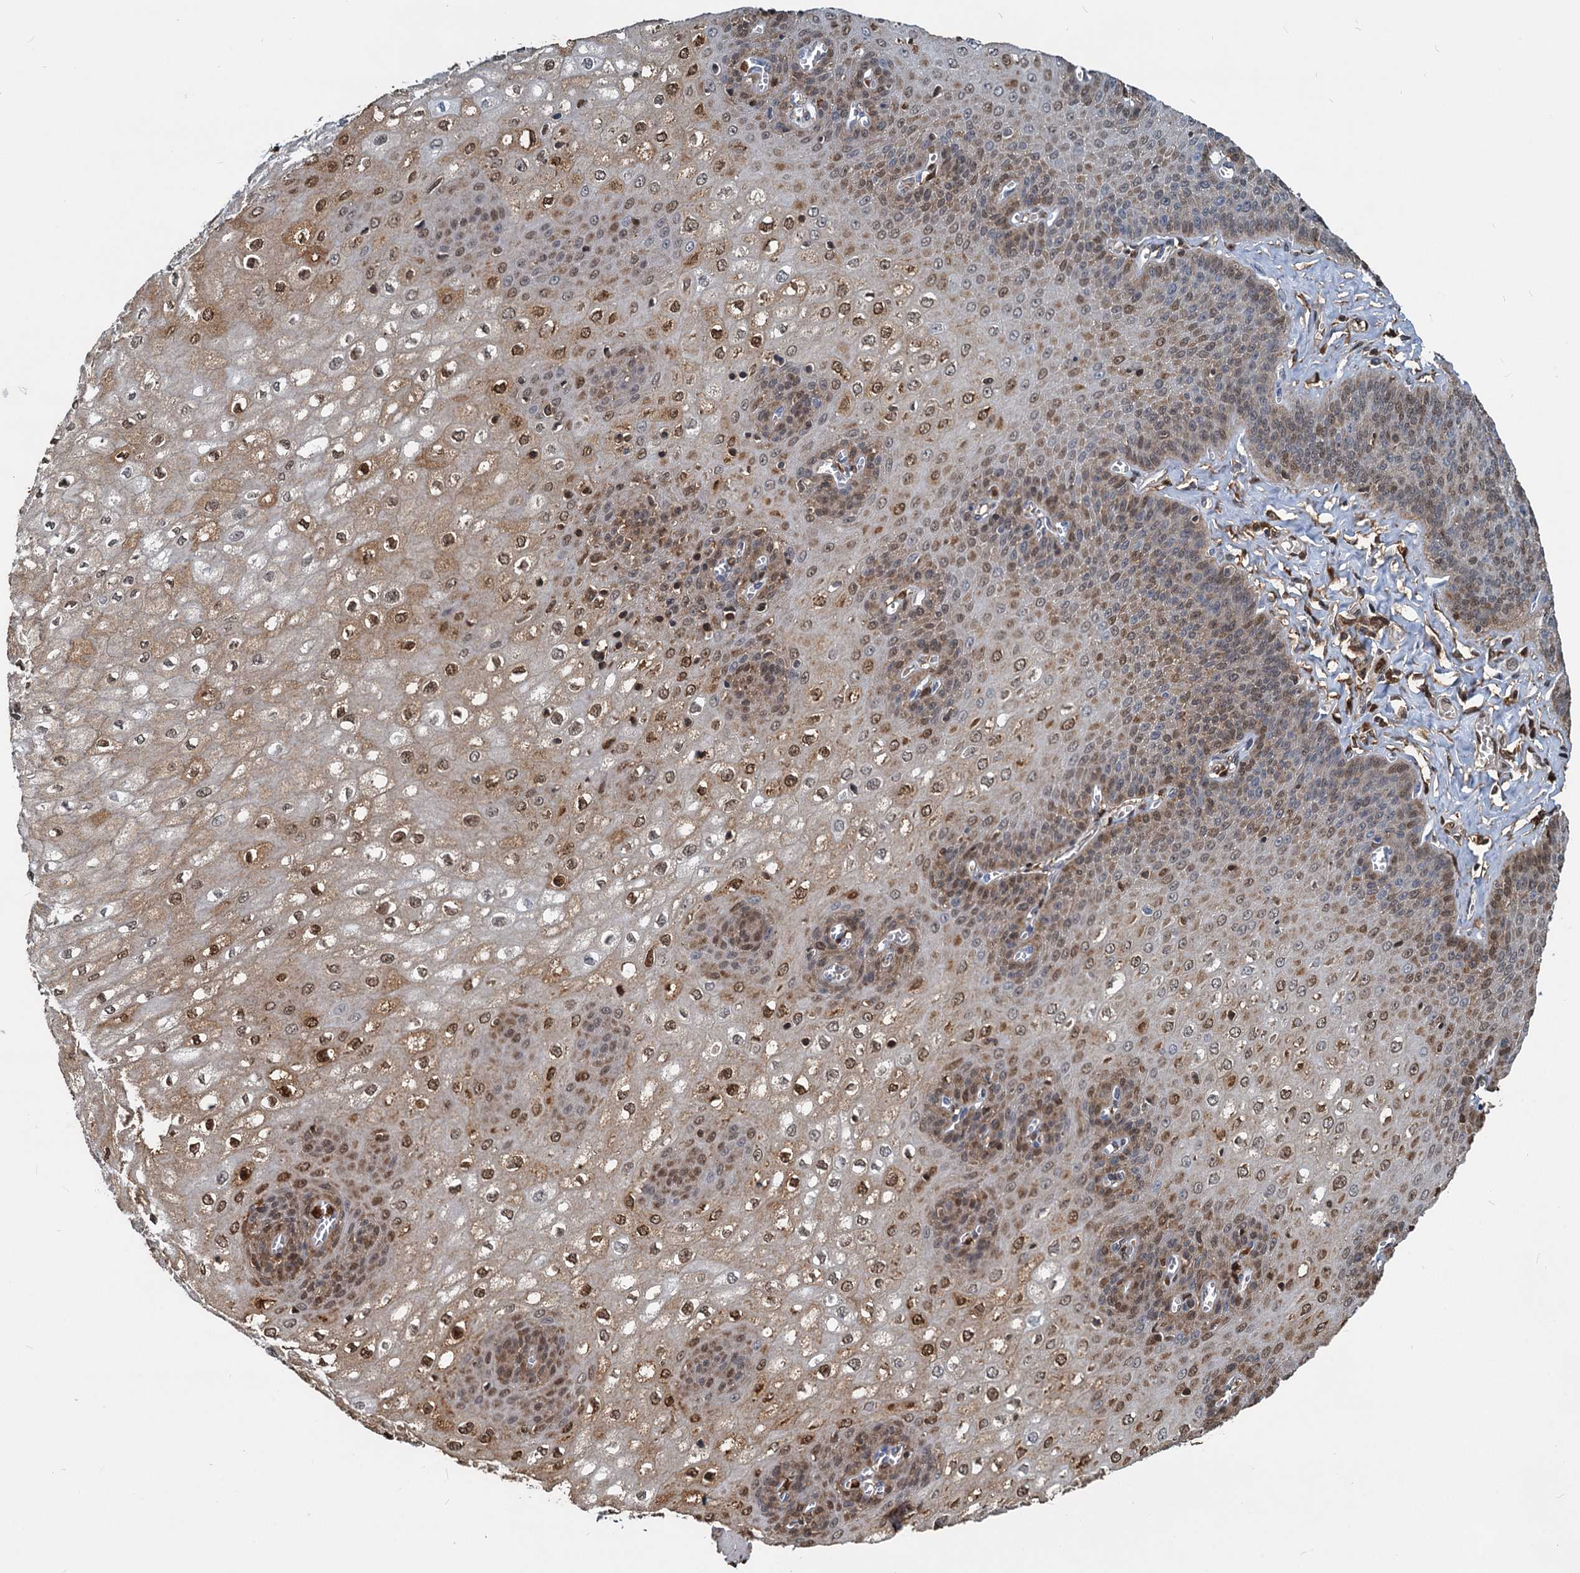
{"staining": {"intensity": "moderate", "quantity": ">75%", "location": "cytoplasmic/membranous,nuclear"}, "tissue": "esophagus", "cell_type": "Squamous epithelial cells", "image_type": "normal", "snomed": [{"axis": "morphology", "description": "Normal tissue, NOS"}, {"axis": "topography", "description": "Esophagus"}], "caption": "A brown stain labels moderate cytoplasmic/membranous,nuclear positivity of a protein in squamous epithelial cells of benign human esophagus. The protein is stained brown, and the nuclei are stained in blue (DAB IHC with brightfield microscopy, high magnification).", "gene": "S100A6", "patient": {"sex": "male", "age": 60}}